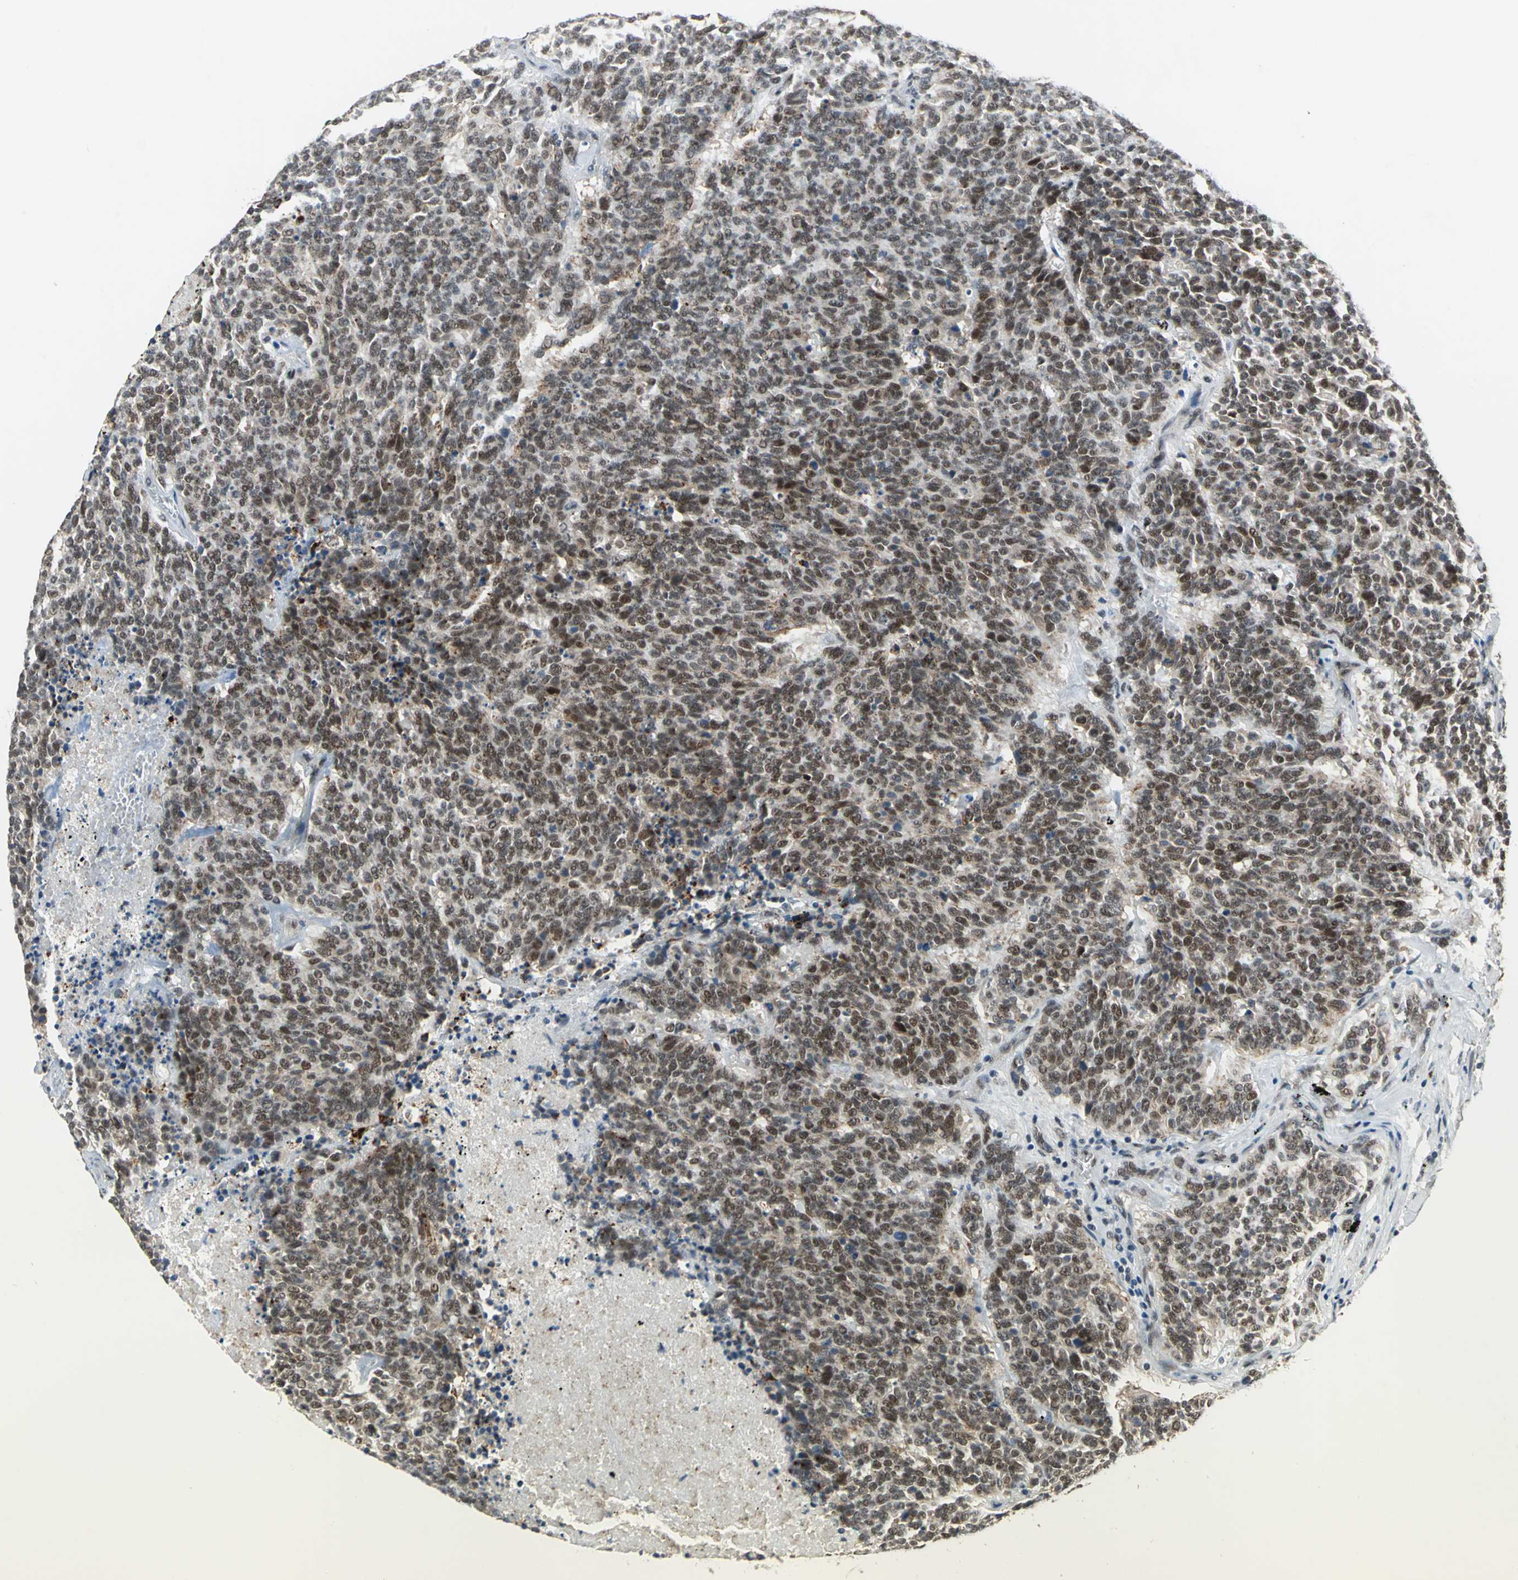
{"staining": {"intensity": "moderate", "quantity": ">75%", "location": "cytoplasmic/membranous,nuclear"}, "tissue": "lung cancer", "cell_type": "Tumor cells", "image_type": "cancer", "snomed": [{"axis": "morphology", "description": "Neoplasm, malignant, NOS"}, {"axis": "topography", "description": "Lung"}], "caption": "Immunohistochemical staining of lung malignant neoplasm reveals moderate cytoplasmic/membranous and nuclear protein staining in about >75% of tumor cells.", "gene": "ELF2", "patient": {"sex": "female", "age": 58}}